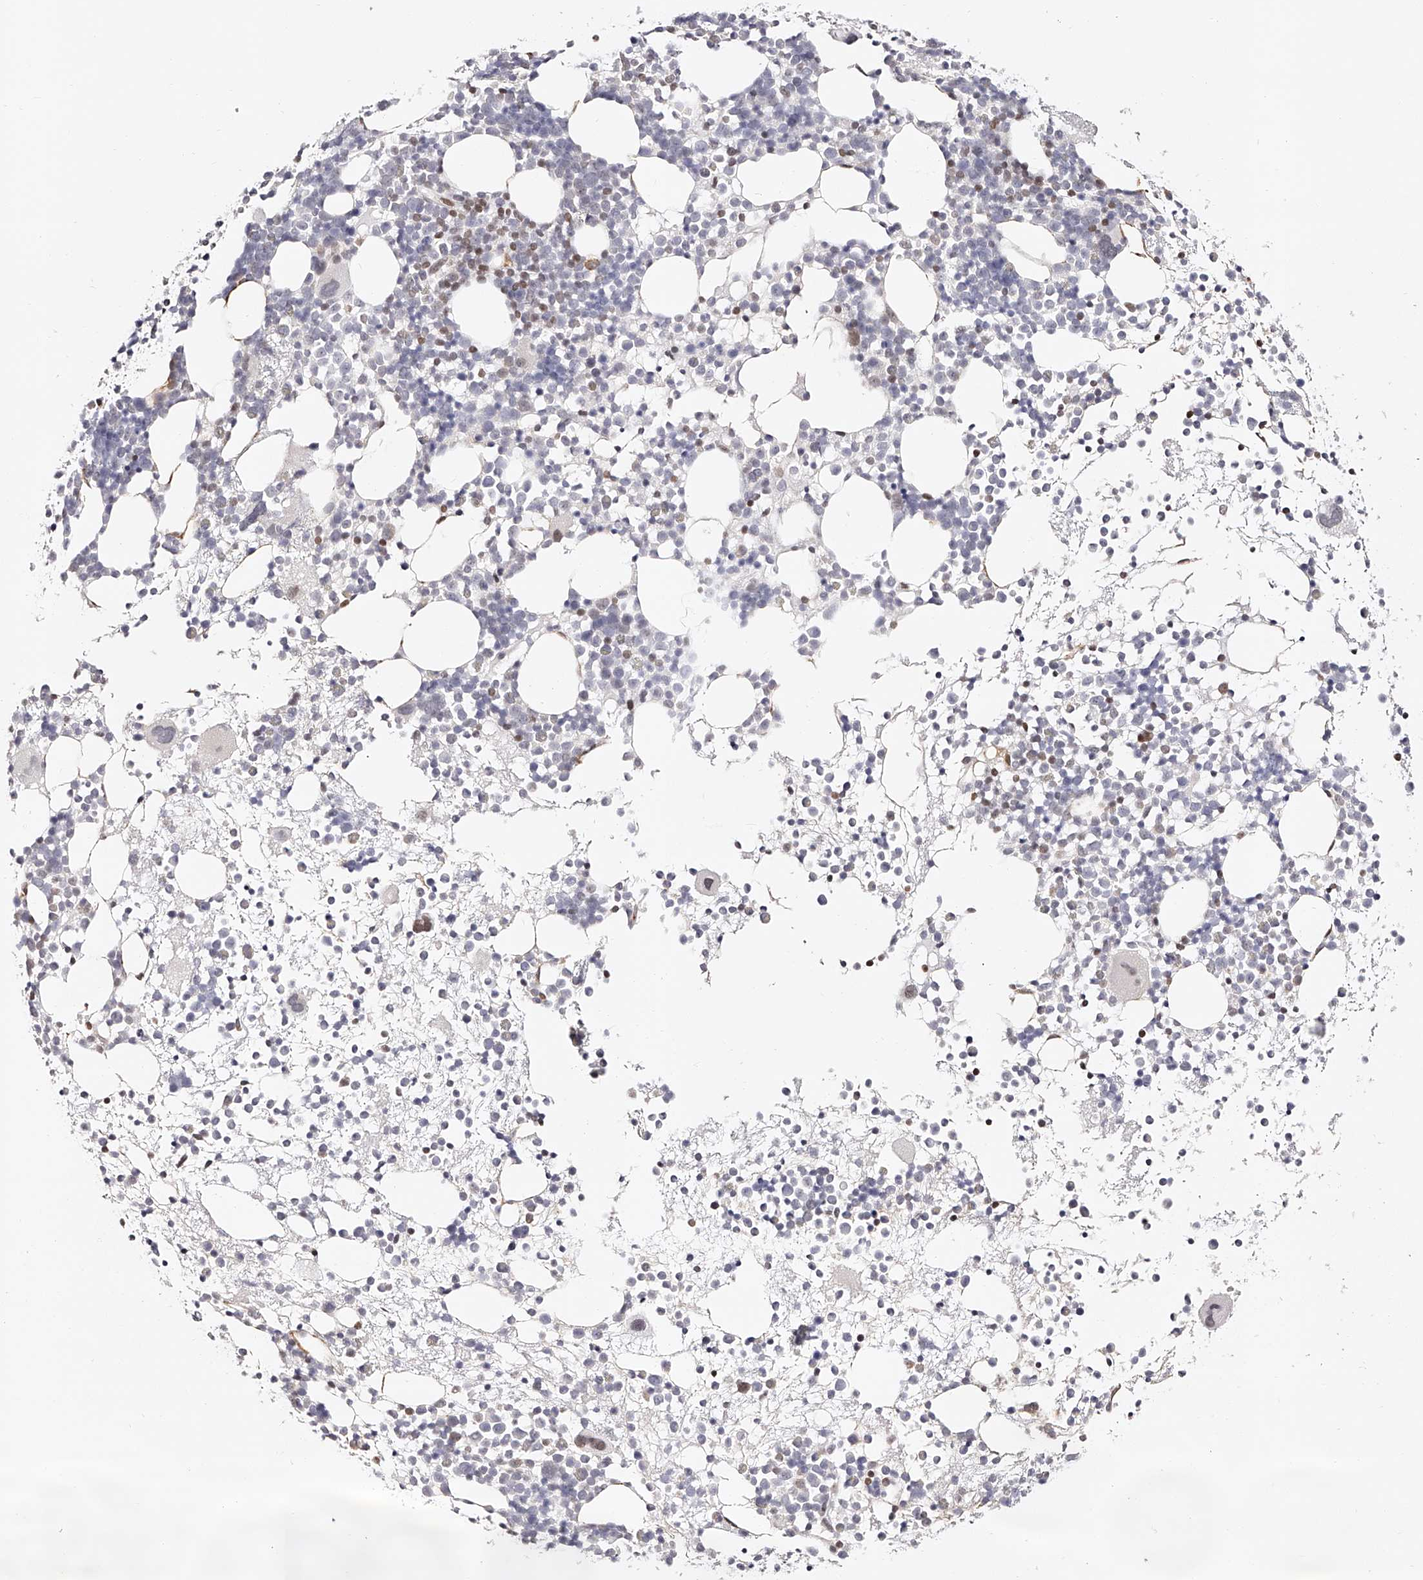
{"staining": {"intensity": "moderate", "quantity": "<25%", "location": "nuclear"}, "tissue": "bone marrow", "cell_type": "Hematopoietic cells", "image_type": "normal", "snomed": [{"axis": "morphology", "description": "Normal tissue, NOS"}, {"axis": "topography", "description": "Bone marrow"}], "caption": "Bone marrow stained with IHC reveals moderate nuclear staining in approximately <25% of hematopoietic cells. (DAB (3,3'-diaminobenzidine) = brown stain, brightfield microscopy at high magnification).", "gene": "USF3", "patient": {"sex": "female", "age": 57}}